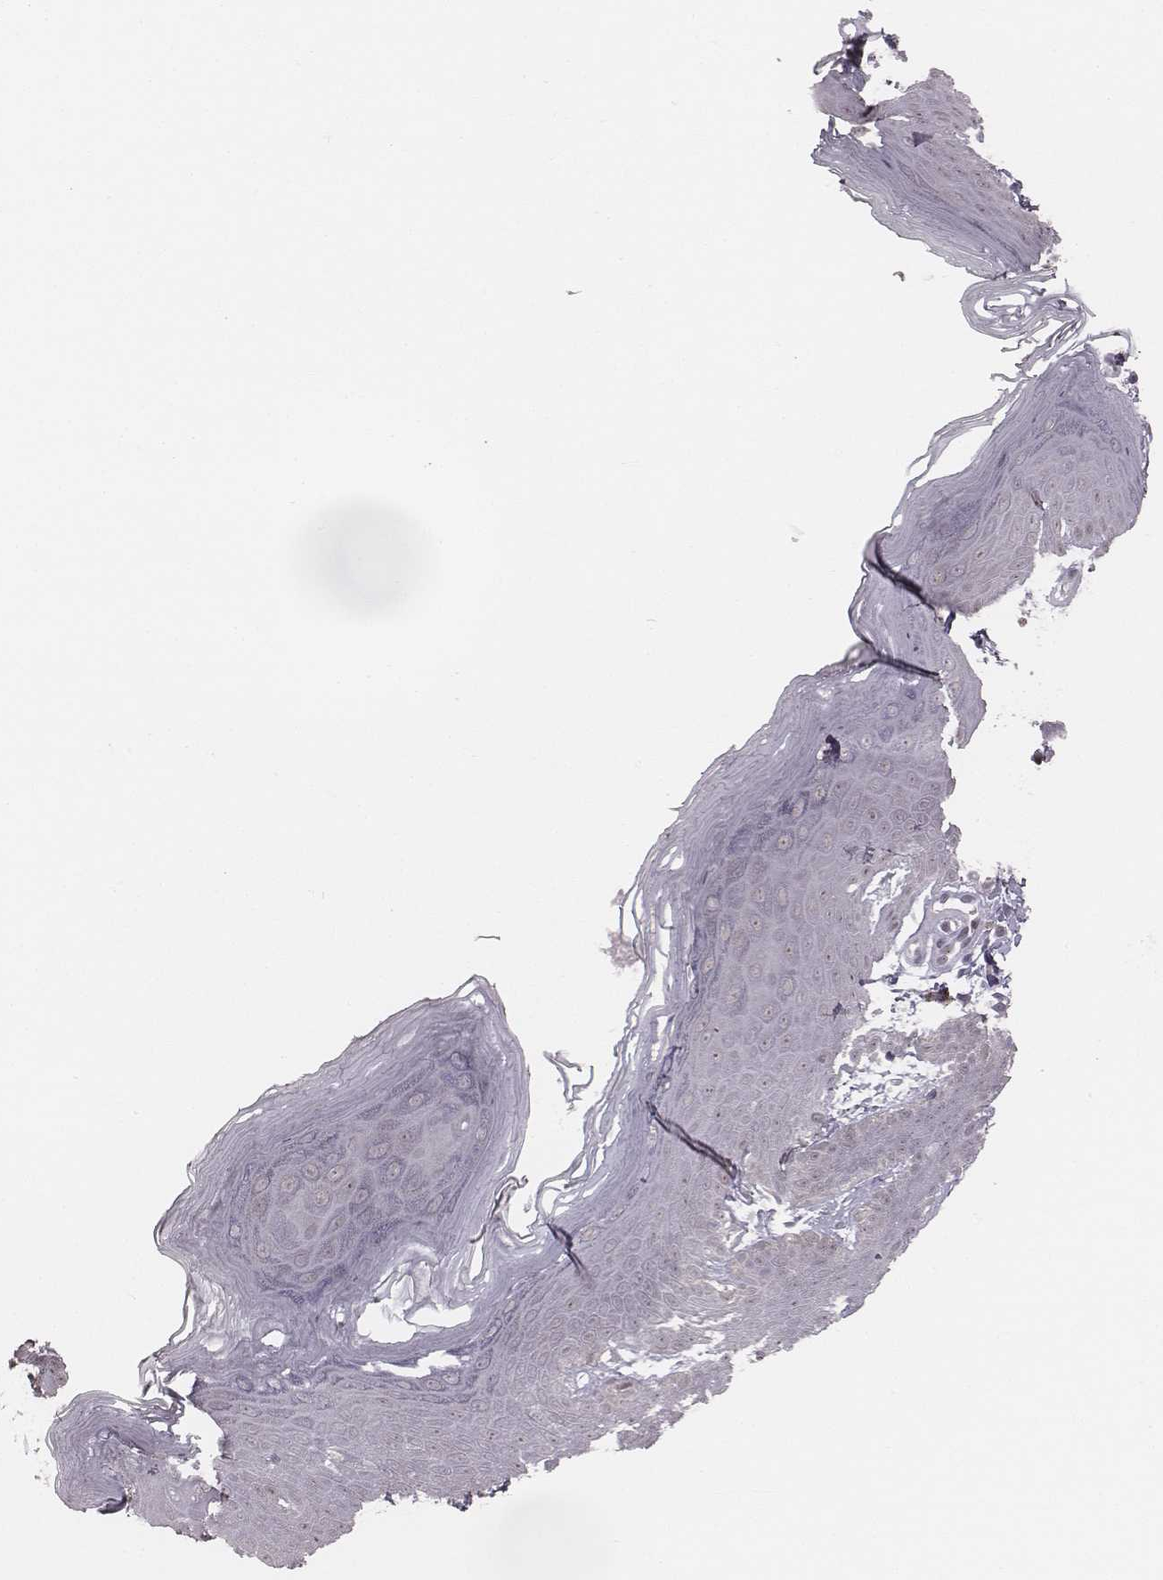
{"staining": {"intensity": "negative", "quantity": "none", "location": "none"}, "tissue": "skin", "cell_type": "Epidermal cells", "image_type": "normal", "snomed": [{"axis": "morphology", "description": "Normal tissue, NOS"}, {"axis": "topography", "description": "Anal"}], "caption": "DAB immunohistochemical staining of normal human skin exhibits no significant staining in epidermal cells.", "gene": "RPGRIP1", "patient": {"sex": "male", "age": 53}}